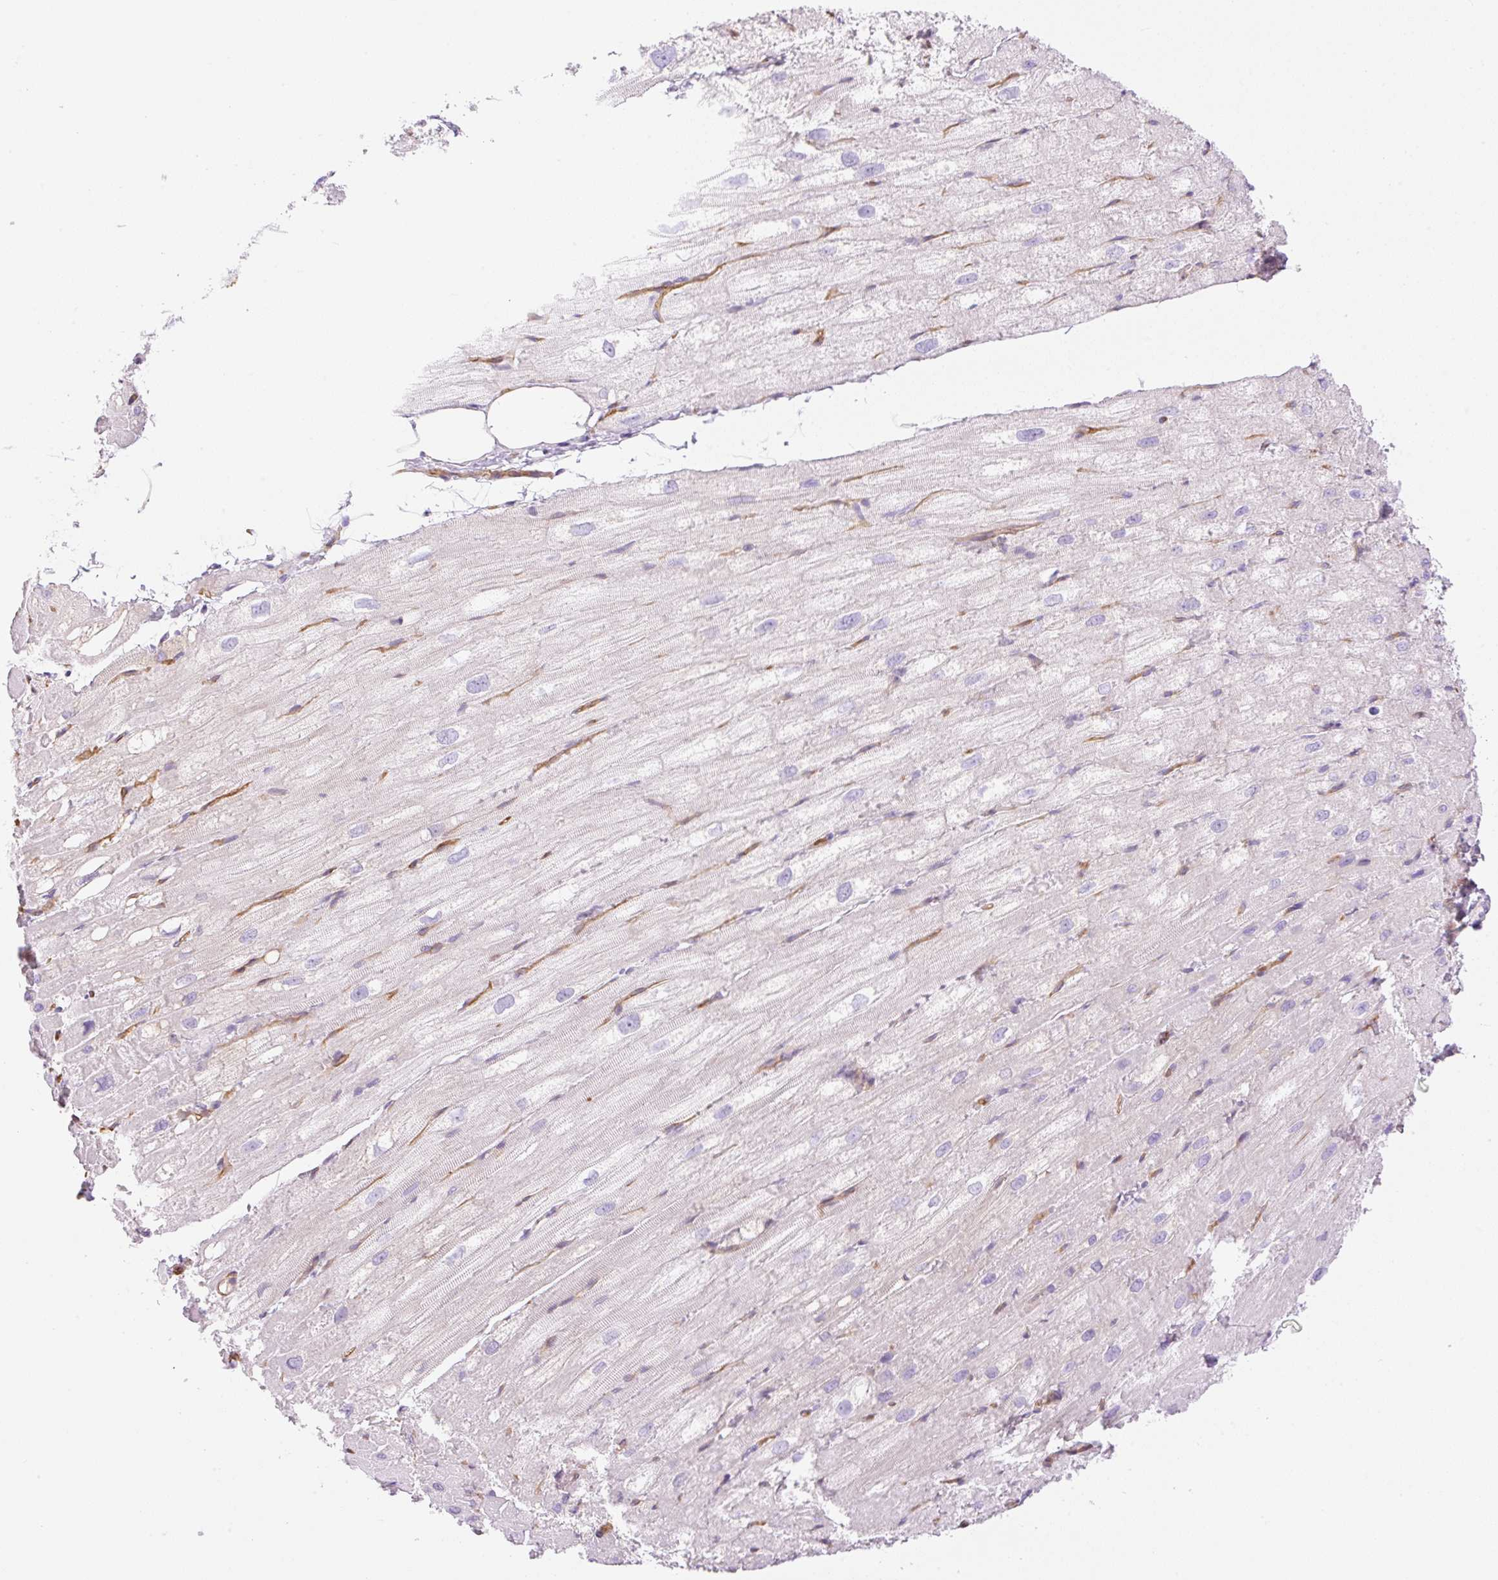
{"staining": {"intensity": "negative", "quantity": "none", "location": "none"}, "tissue": "heart muscle", "cell_type": "Cardiomyocytes", "image_type": "normal", "snomed": [{"axis": "morphology", "description": "Normal tissue, NOS"}, {"axis": "topography", "description": "Heart"}], "caption": "An immunohistochemistry (IHC) micrograph of unremarkable heart muscle is shown. There is no staining in cardiomyocytes of heart muscle. (Brightfield microscopy of DAB immunohistochemistry (IHC) at high magnification).", "gene": "EHD1", "patient": {"sex": "male", "age": 62}}